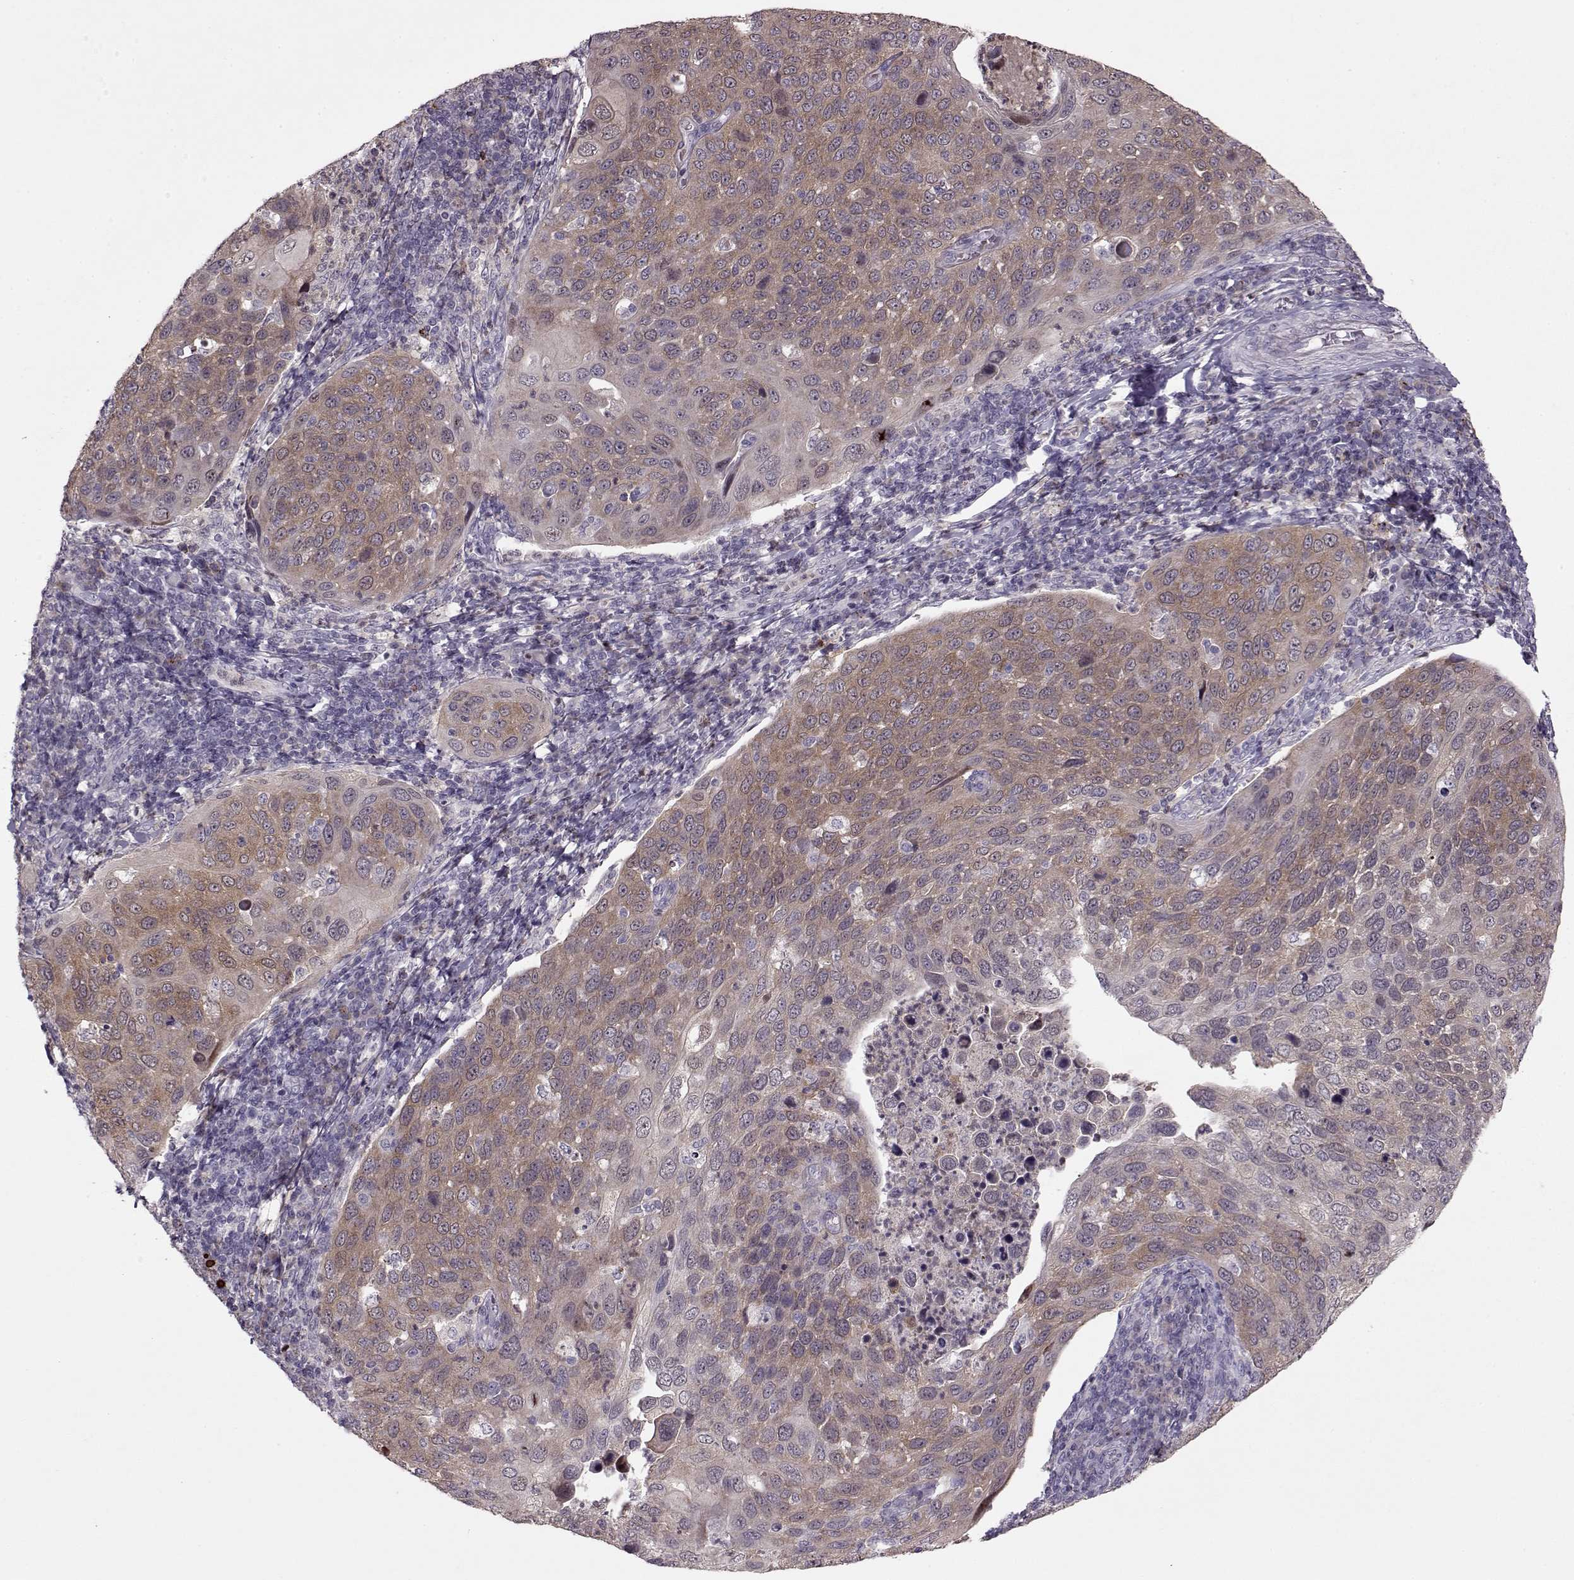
{"staining": {"intensity": "moderate", "quantity": "25%-75%", "location": "cytoplasmic/membranous"}, "tissue": "cervical cancer", "cell_type": "Tumor cells", "image_type": "cancer", "snomed": [{"axis": "morphology", "description": "Squamous cell carcinoma, NOS"}, {"axis": "topography", "description": "Cervix"}], "caption": "Brown immunohistochemical staining in squamous cell carcinoma (cervical) displays moderate cytoplasmic/membranous staining in approximately 25%-75% of tumor cells.", "gene": "ACOT11", "patient": {"sex": "female", "age": 54}}